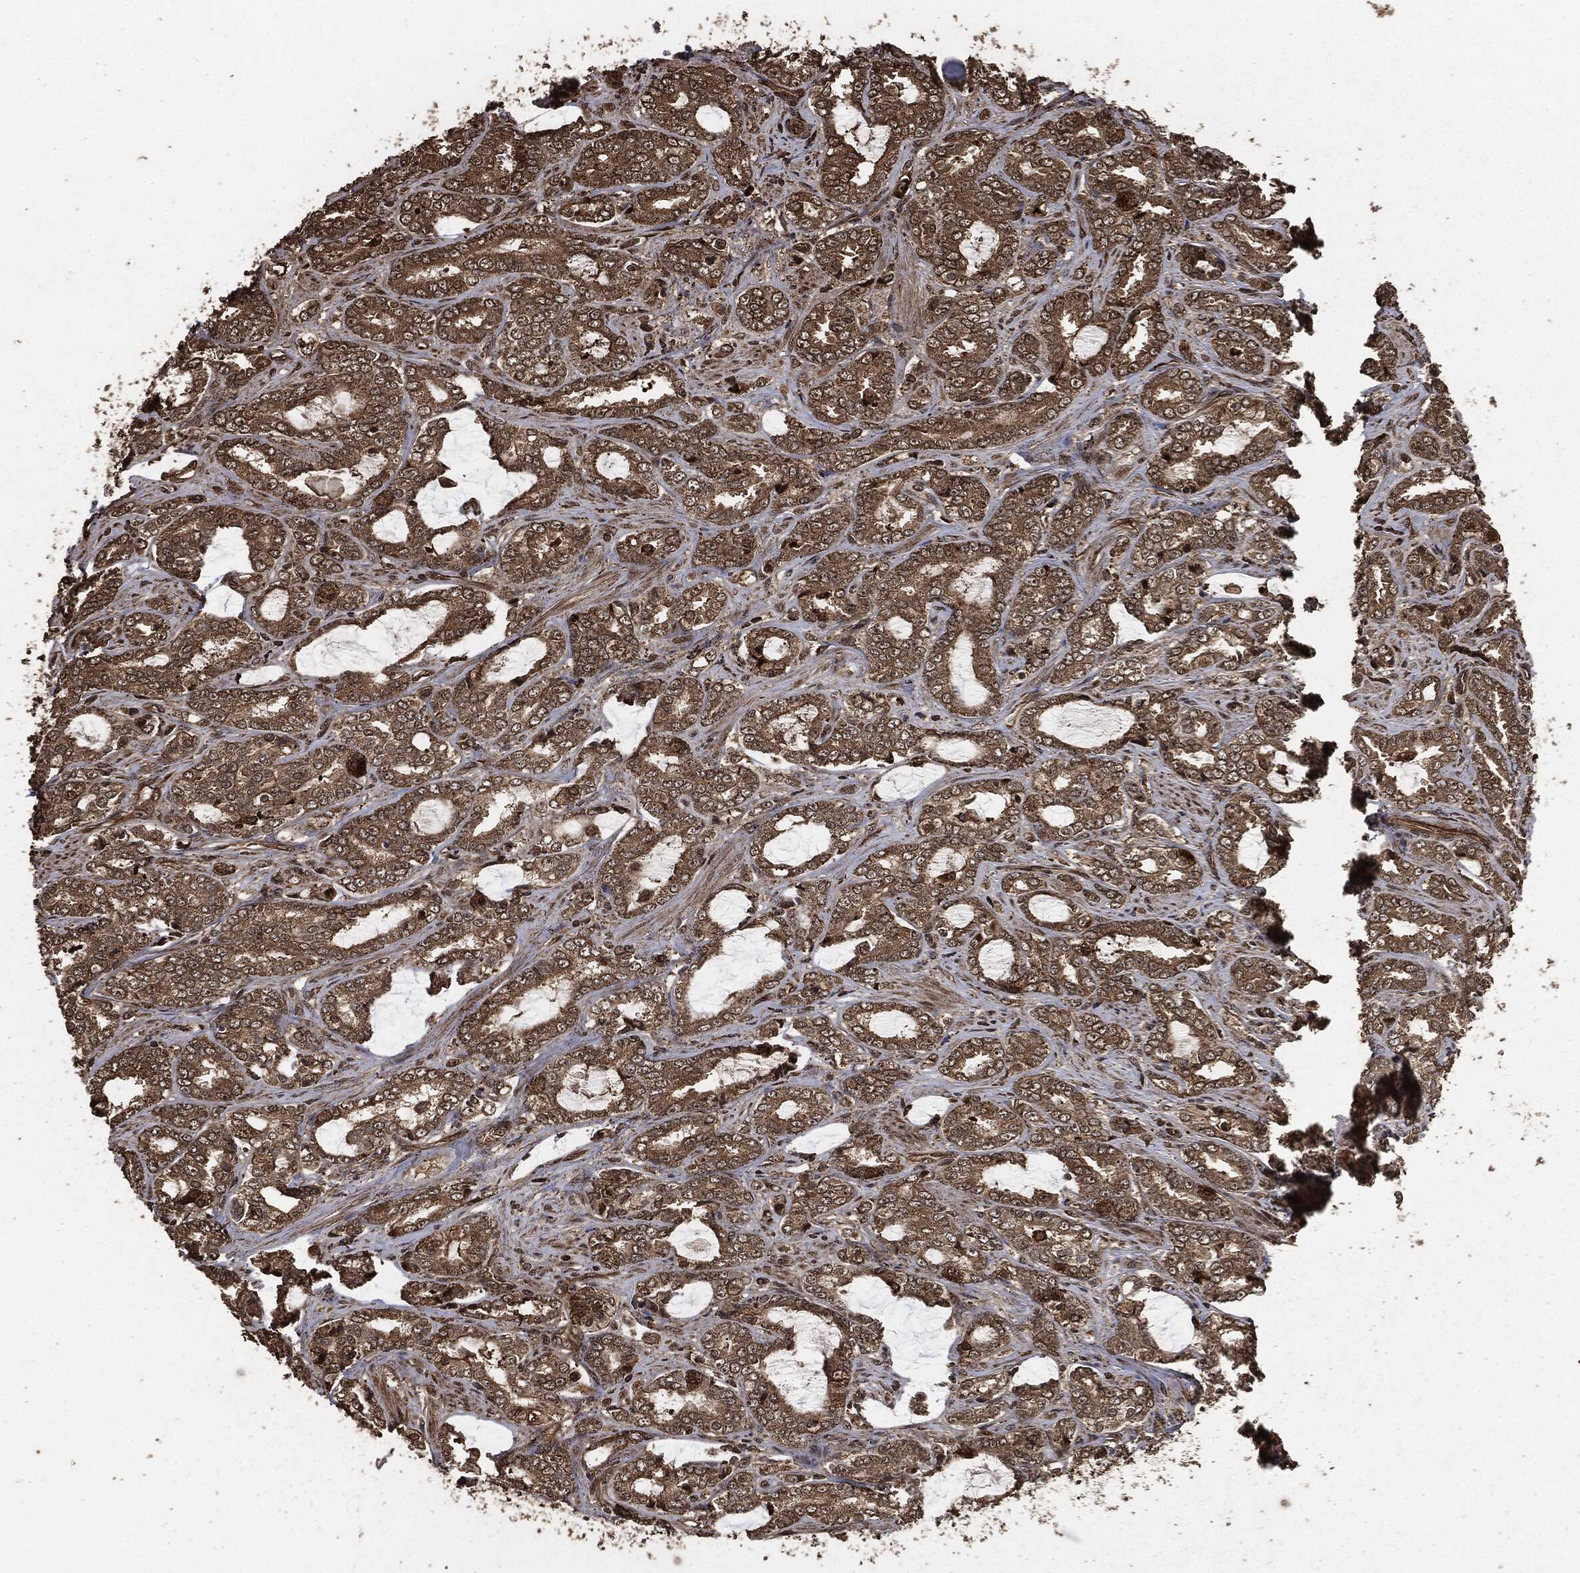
{"staining": {"intensity": "strong", "quantity": "25%-75%", "location": "cytoplasmic/membranous"}, "tissue": "prostate cancer", "cell_type": "Tumor cells", "image_type": "cancer", "snomed": [{"axis": "morphology", "description": "Adenocarcinoma, Medium grade"}, {"axis": "topography", "description": "Prostate"}], "caption": "Immunohistochemistry (IHC) image of prostate adenocarcinoma (medium-grade) stained for a protein (brown), which shows high levels of strong cytoplasmic/membranous positivity in about 25%-75% of tumor cells.", "gene": "EGFR", "patient": {"sex": "male", "age": 71}}